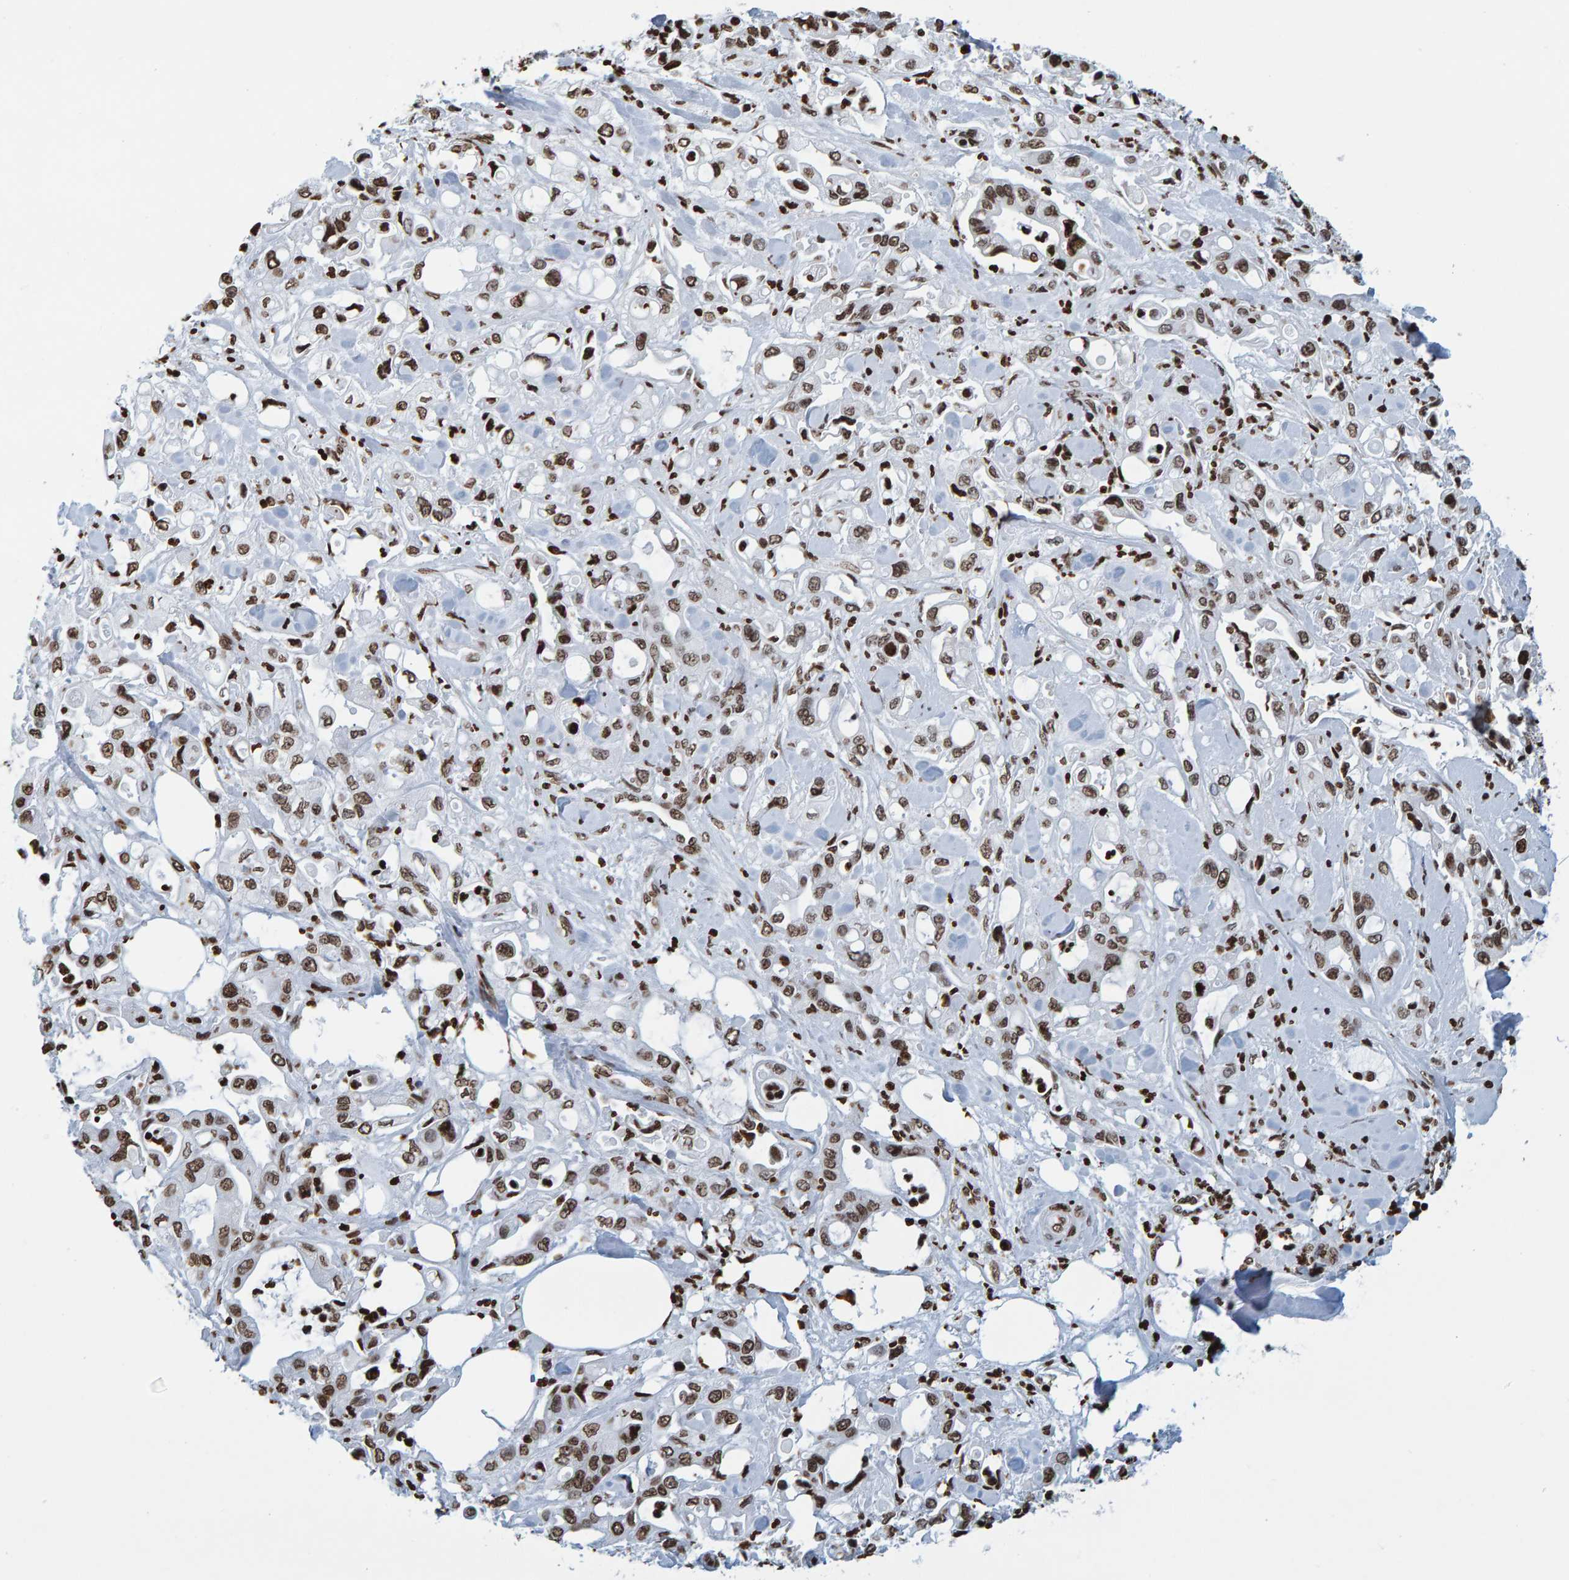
{"staining": {"intensity": "strong", "quantity": ">75%", "location": "nuclear"}, "tissue": "pancreatic cancer", "cell_type": "Tumor cells", "image_type": "cancer", "snomed": [{"axis": "morphology", "description": "Adenocarcinoma, NOS"}, {"axis": "topography", "description": "Pancreas"}], "caption": "Immunohistochemical staining of human pancreatic cancer (adenocarcinoma) reveals high levels of strong nuclear protein staining in approximately >75% of tumor cells.", "gene": "BRF2", "patient": {"sex": "male", "age": 70}}